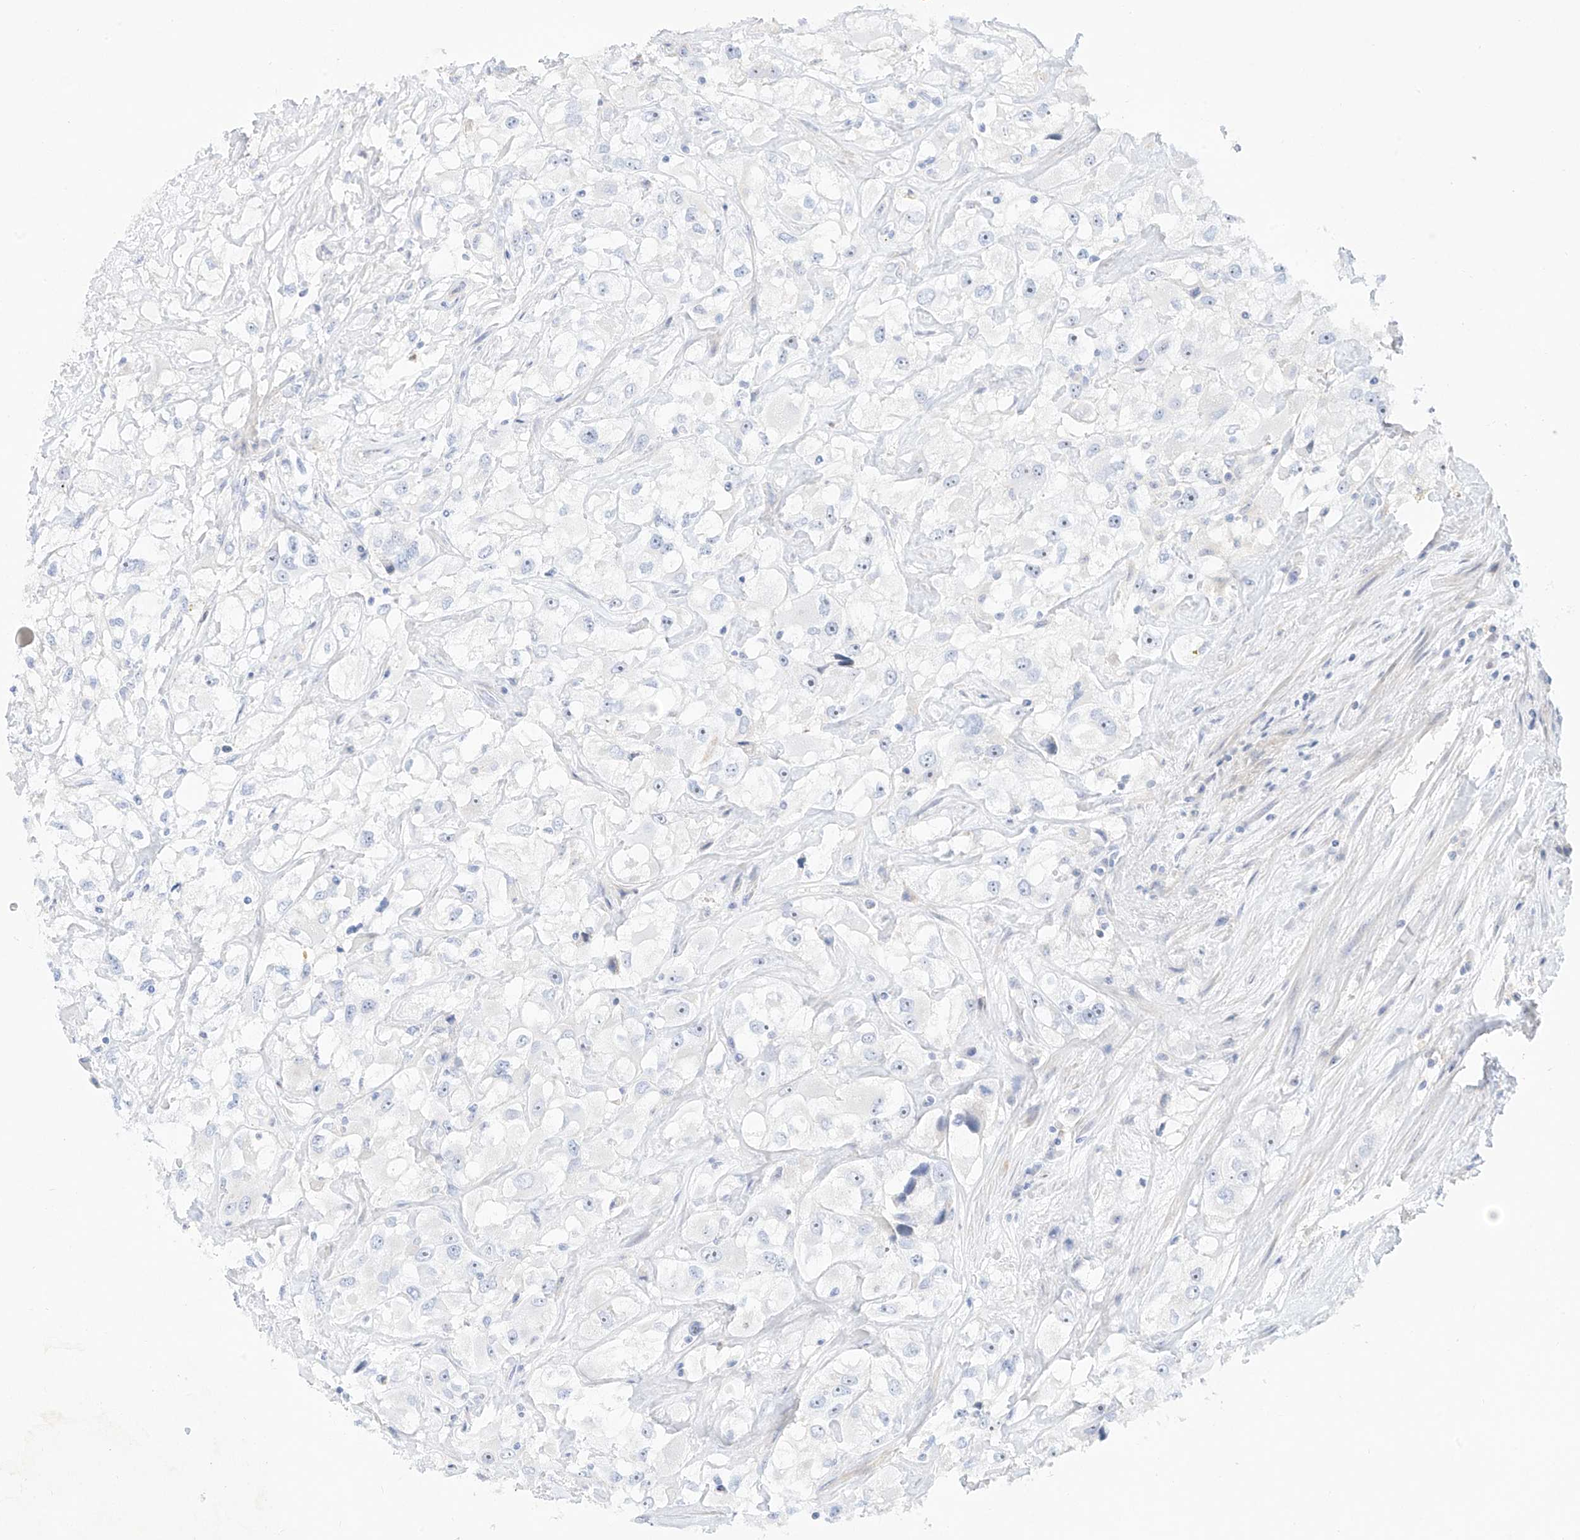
{"staining": {"intensity": "negative", "quantity": "none", "location": "none"}, "tissue": "renal cancer", "cell_type": "Tumor cells", "image_type": "cancer", "snomed": [{"axis": "morphology", "description": "Adenocarcinoma, NOS"}, {"axis": "topography", "description": "Kidney"}], "caption": "Histopathology image shows no protein expression in tumor cells of renal cancer (adenocarcinoma) tissue. (Immunohistochemistry (ihc), brightfield microscopy, high magnification).", "gene": "SNU13", "patient": {"sex": "female", "age": 52}}